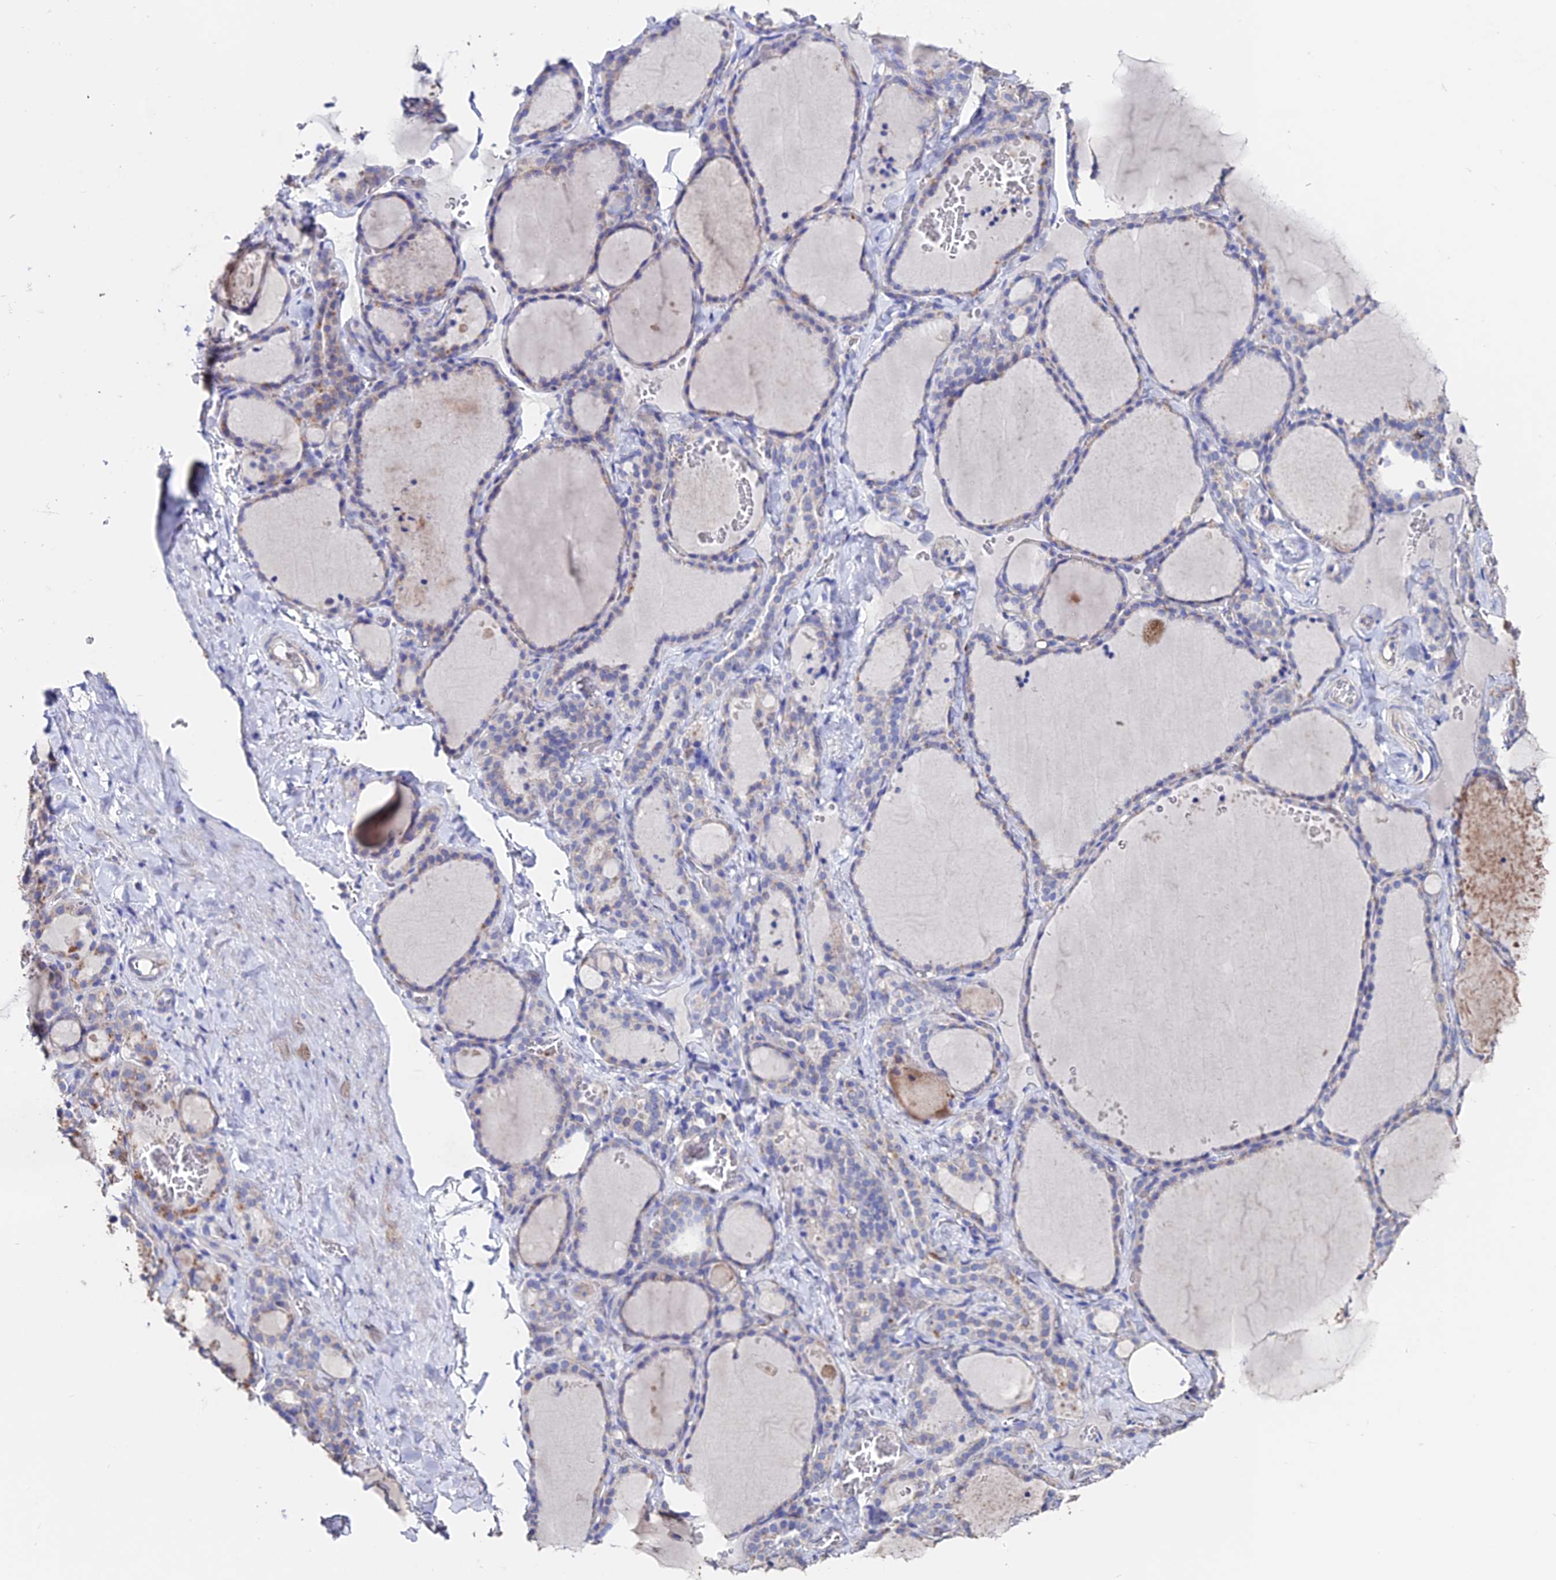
{"staining": {"intensity": "weak", "quantity": "25%-75%", "location": "cytoplasmic/membranous"}, "tissue": "thyroid gland", "cell_type": "Glandular cells", "image_type": "normal", "snomed": [{"axis": "morphology", "description": "Normal tissue, NOS"}, {"axis": "topography", "description": "Thyroid gland"}], "caption": "An image of human thyroid gland stained for a protein shows weak cytoplasmic/membranous brown staining in glandular cells. (DAB (3,3'-diaminobenzidine) IHC, brown staining for protein, blue staining for nuclei).", "gene": "ESM1", "patient": {"sex": "female", "age": 22}}